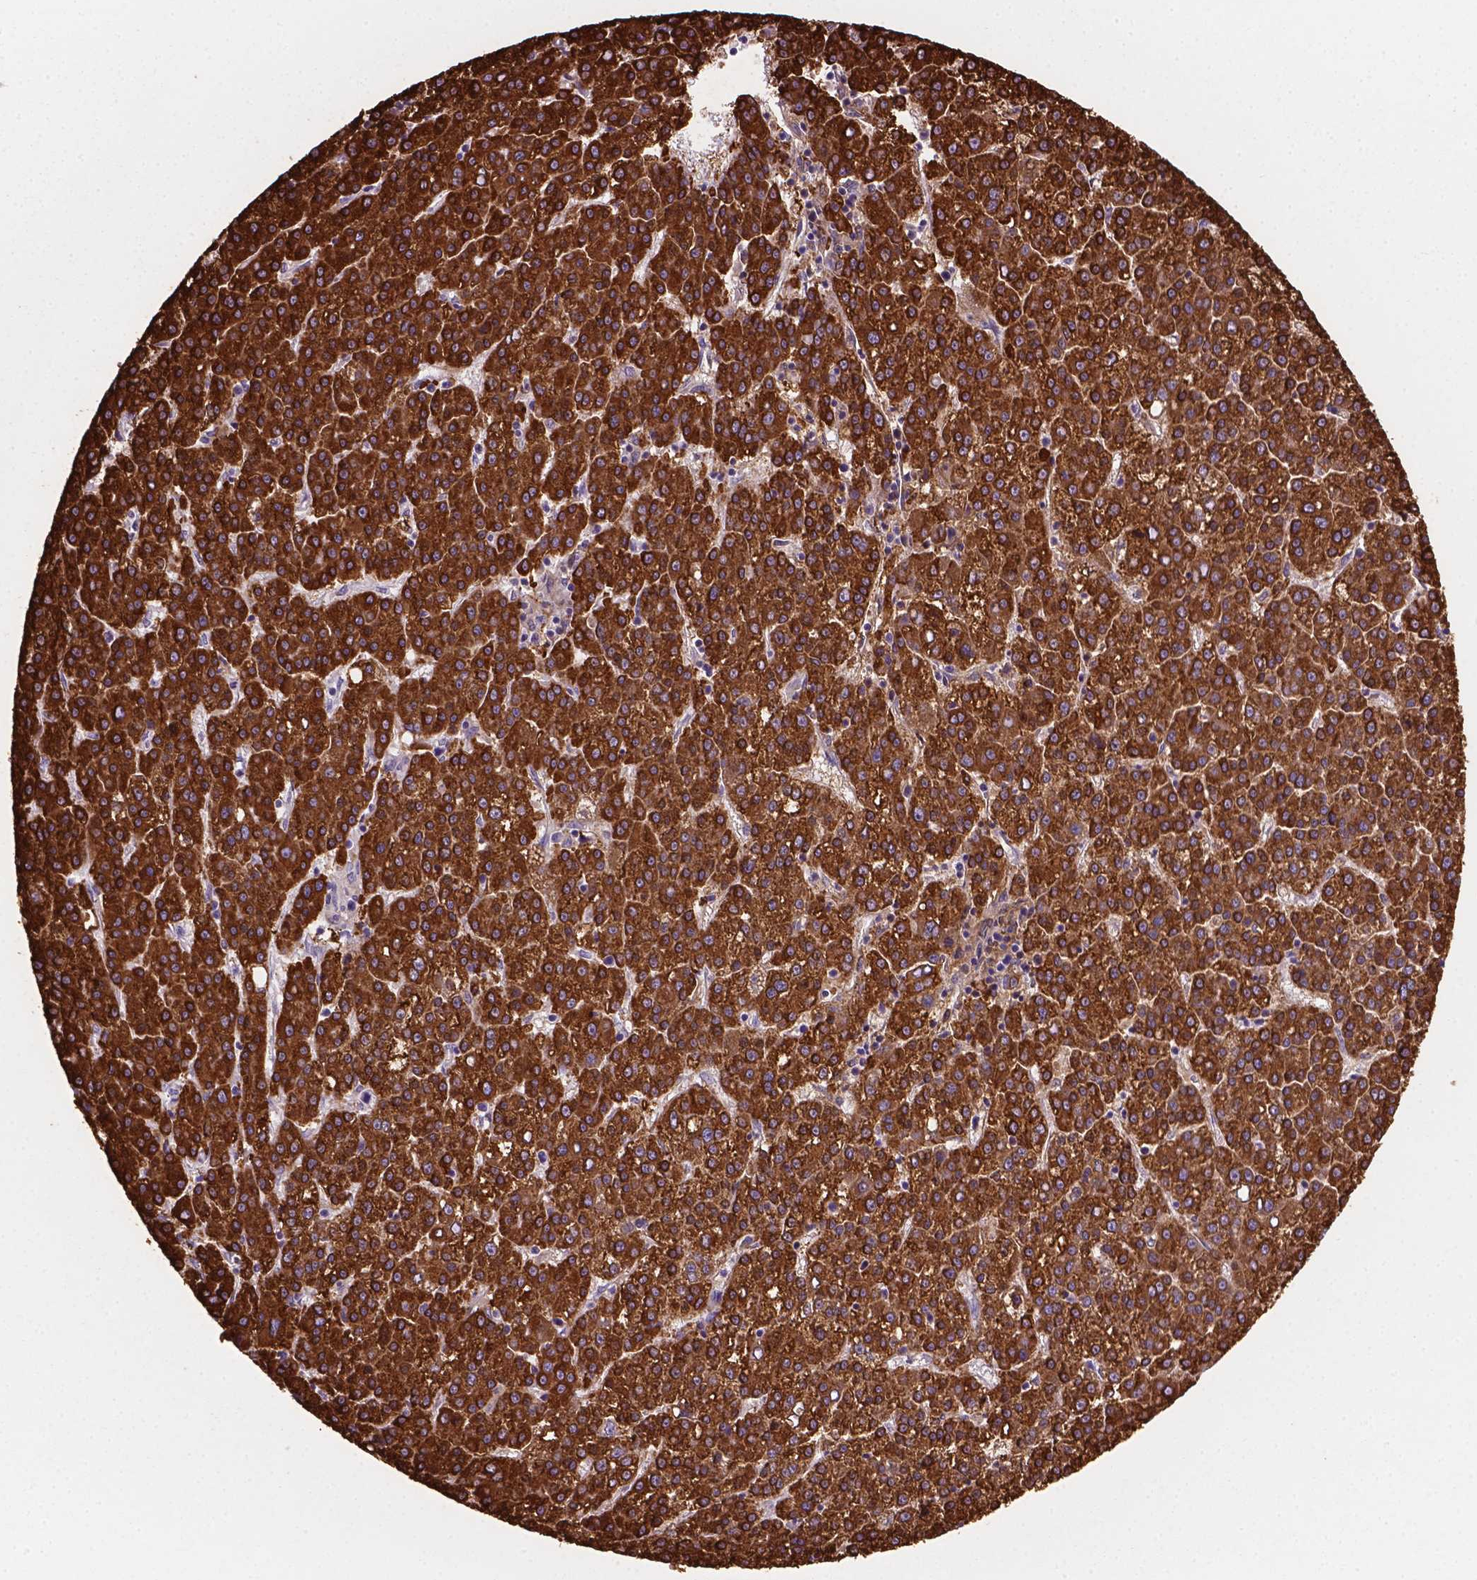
{"staining": {"intensity": "strong", "quantity": ">75%", "location": "cytoplasmic/membranous"}, "tissue": "liver cancer", "cell_type": "Tumor cells", "image_type": "cancer", "snomed": [{"axis": "morphology", "description": "Carcinoma, Hepatocellular, NOS"}, {"axis": "topography", "description": "Liver"}], "caption": "The micrograph reveals immunohistochemical staining of liver cancer (hepatocellular carcinoma). There is strong cytoplasmic/membranous expression is identified in approximately >75% of tumor cells. The staining is performed using DAB (3,3'-diaminobenzidine) brown chromogen to label protein expression. The nuclei are counter-stained blue using hematoxylin.", "gene": "MACF1", "patient": {"sex": "female", "age": 58}}